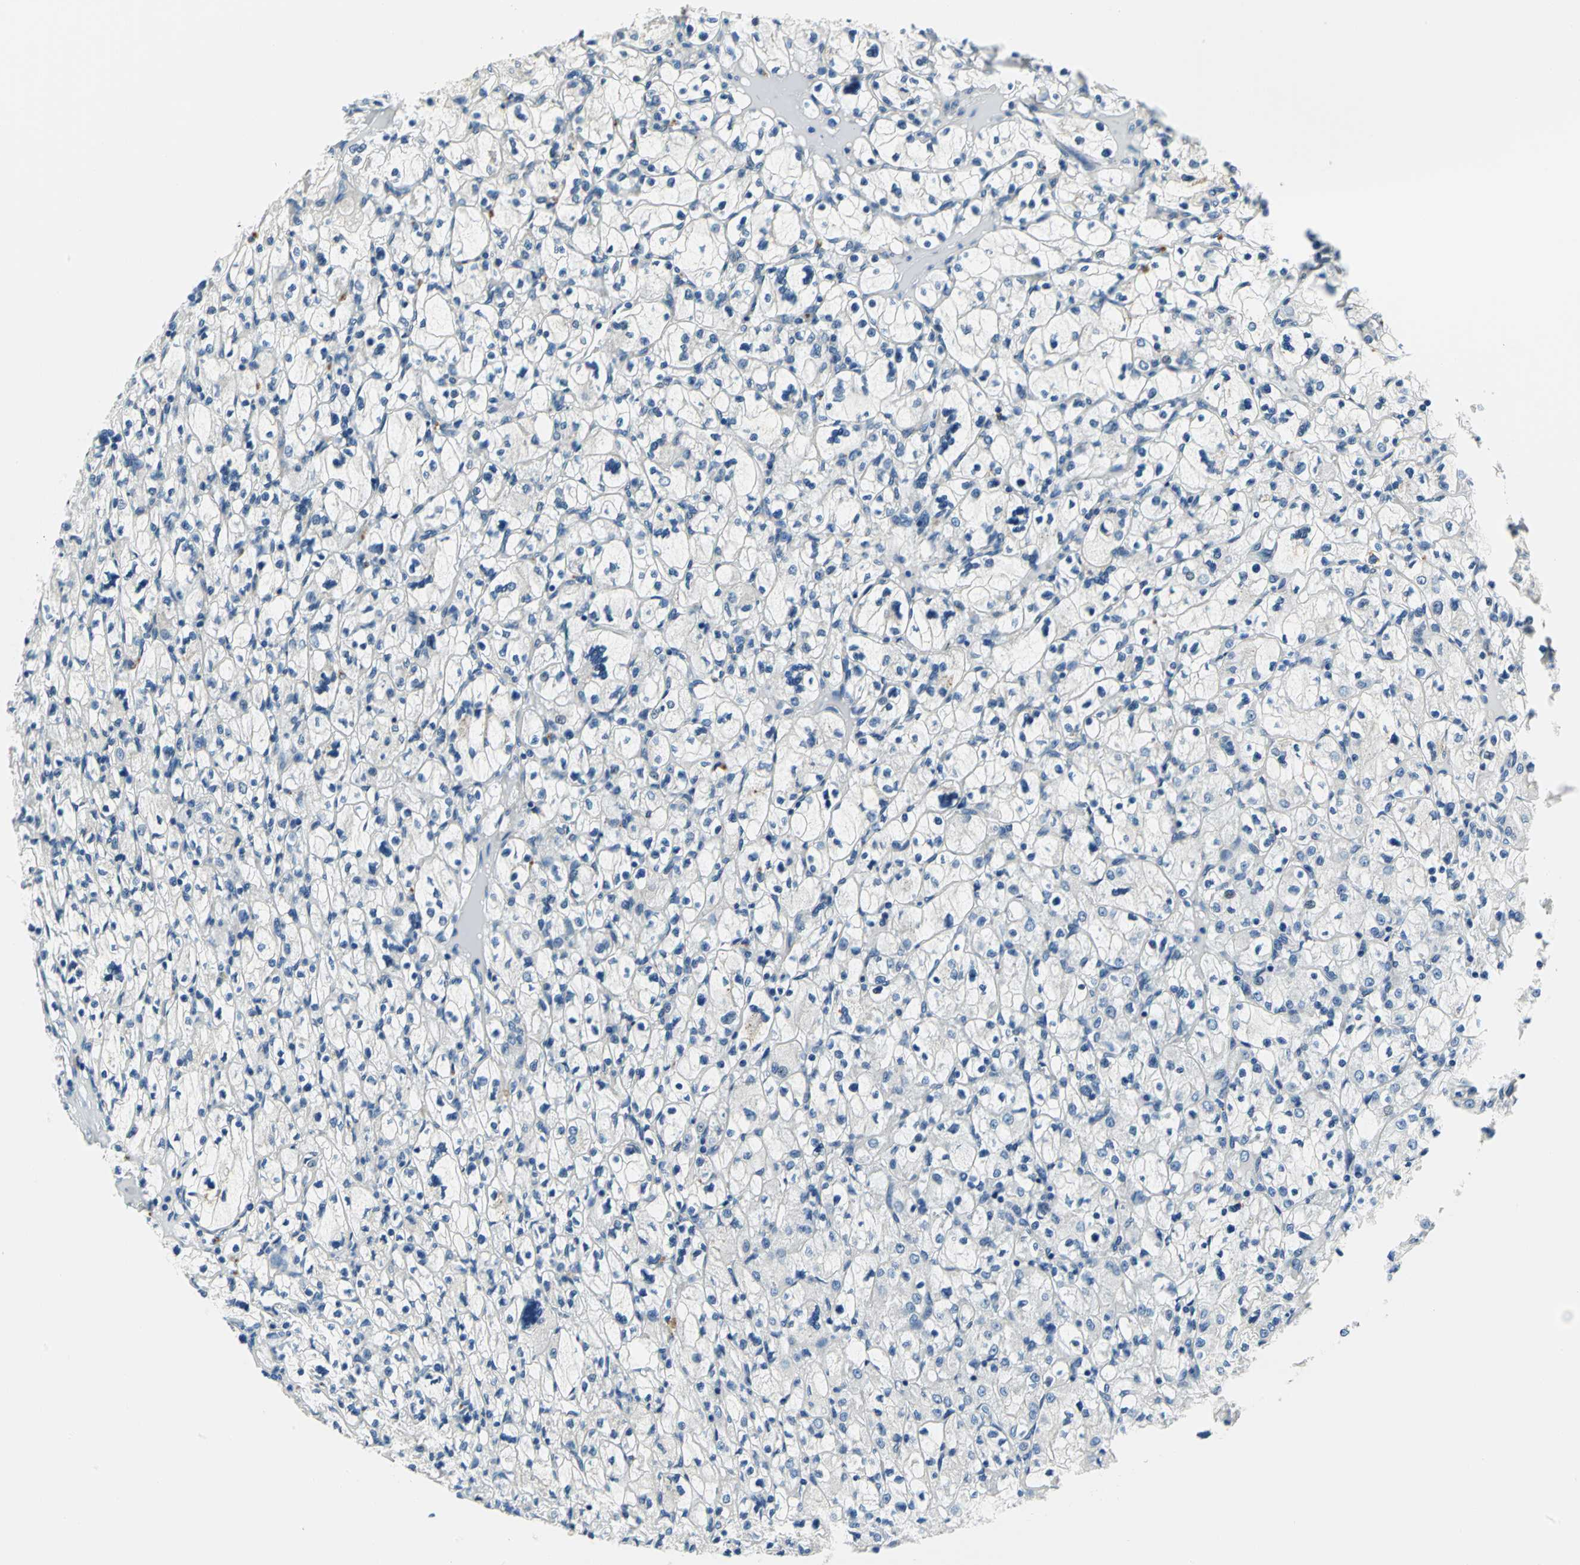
{"staining": {"intensity": "negative", "quantity": "none", "location": "none"}, "tissue": "renal cancer", "cell_type": "Tumor cells", "image_type": "cancer", "snomed": [{"axis": "morphology", "description": "Adenocarcinoma, NOS"}, {"axis": "topography", "description": "Kidney"}], "caption": "A photomicrograph of human renal cancer is negative for staining in tumor cells.", "gene": "PIN1", "patient": {"sex": "female", "age": 83}}